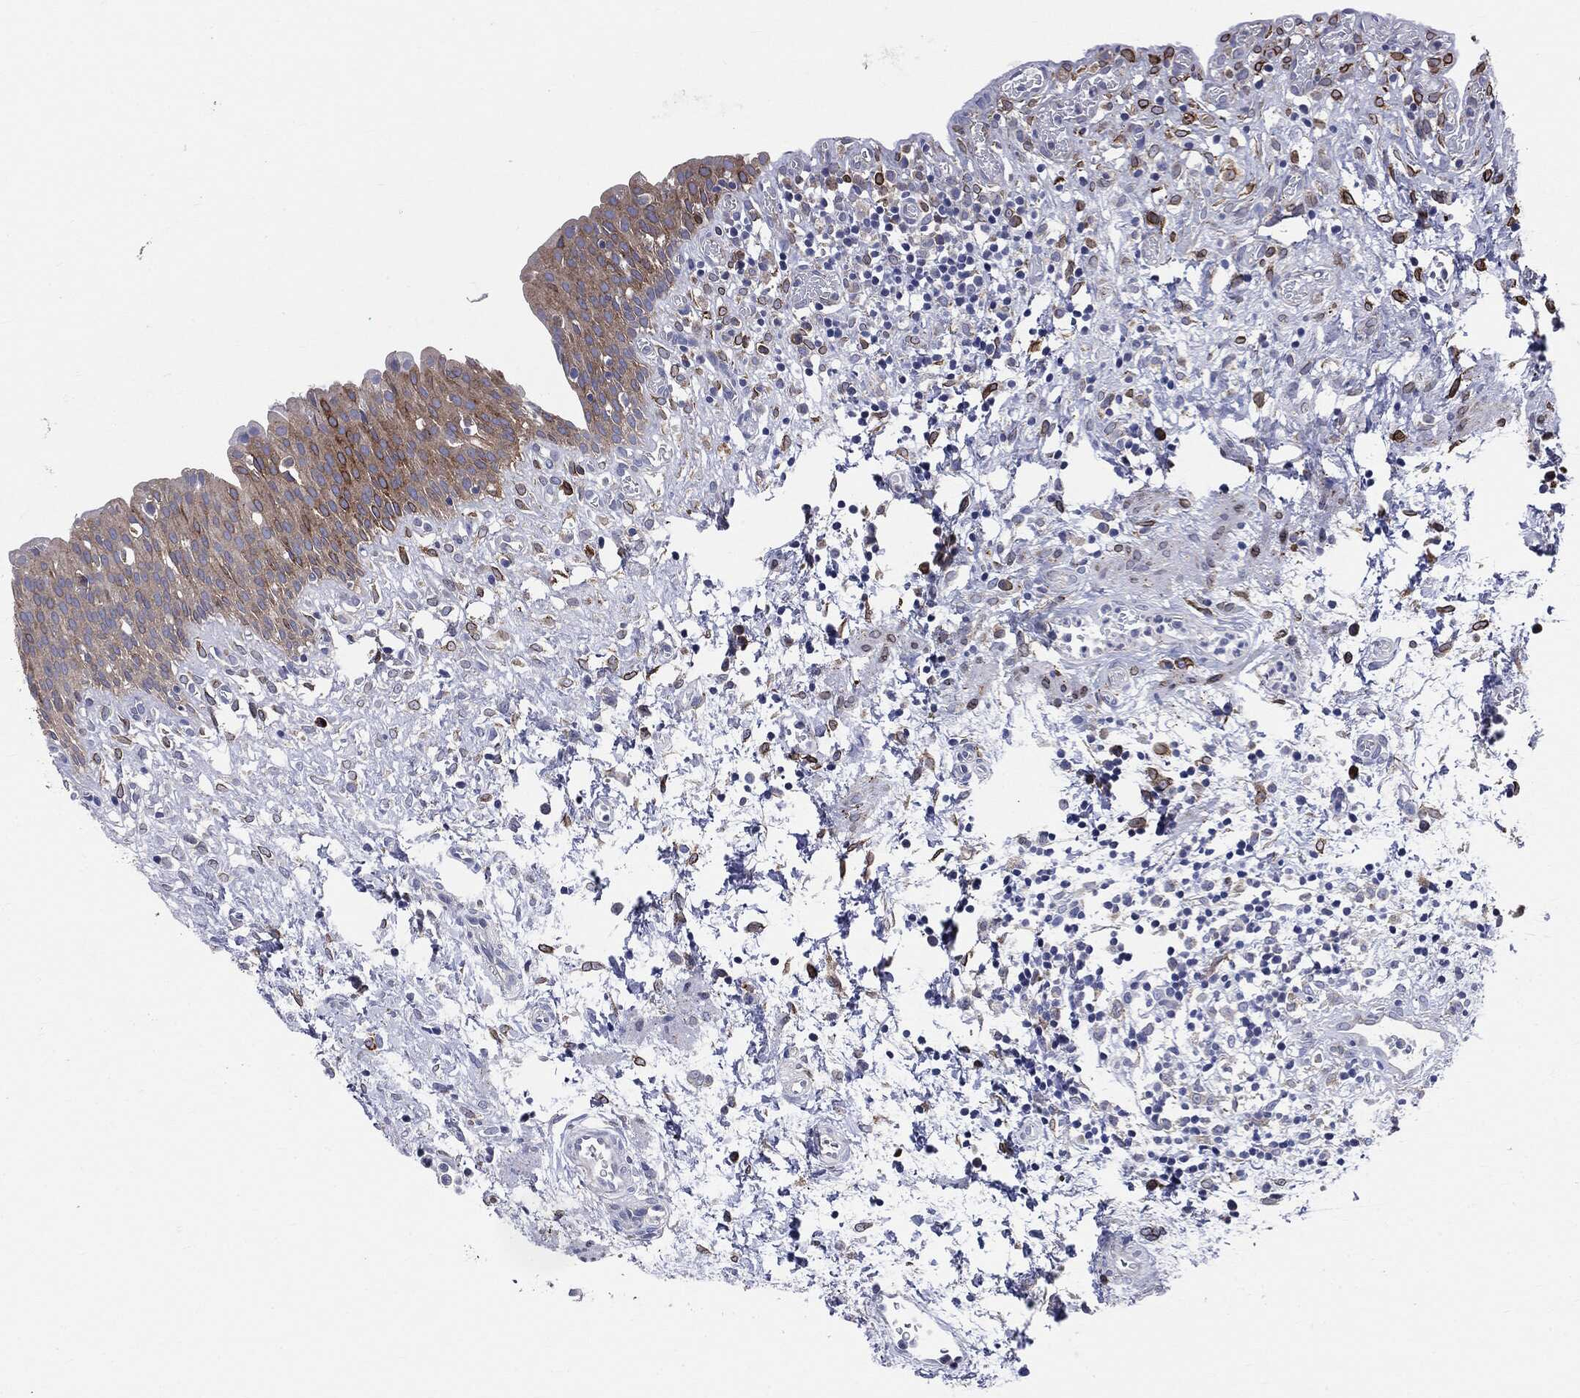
{"staining": {"intensity": "strong", "quantity": "<25%", "location": "cytoplasmic/membranous,nuclear"}, "tissue": "urinary bladder", "cell_type": "Urothelial cells", "image_type": "normal", "snomed": [{"axis": "morphology", "description": "Normal tissue, NOS"}, {"axis": "topography", "description": "Urinary bladder"}], "caption": "Urinary bladder stained for a protein (brown) displays strong cytoplasmic/membranous,nuclear positive positivity in approximately <25% of urothelial cells.", "gene": "PTGS2", "patient": {"sex": "male", "age": 37}}